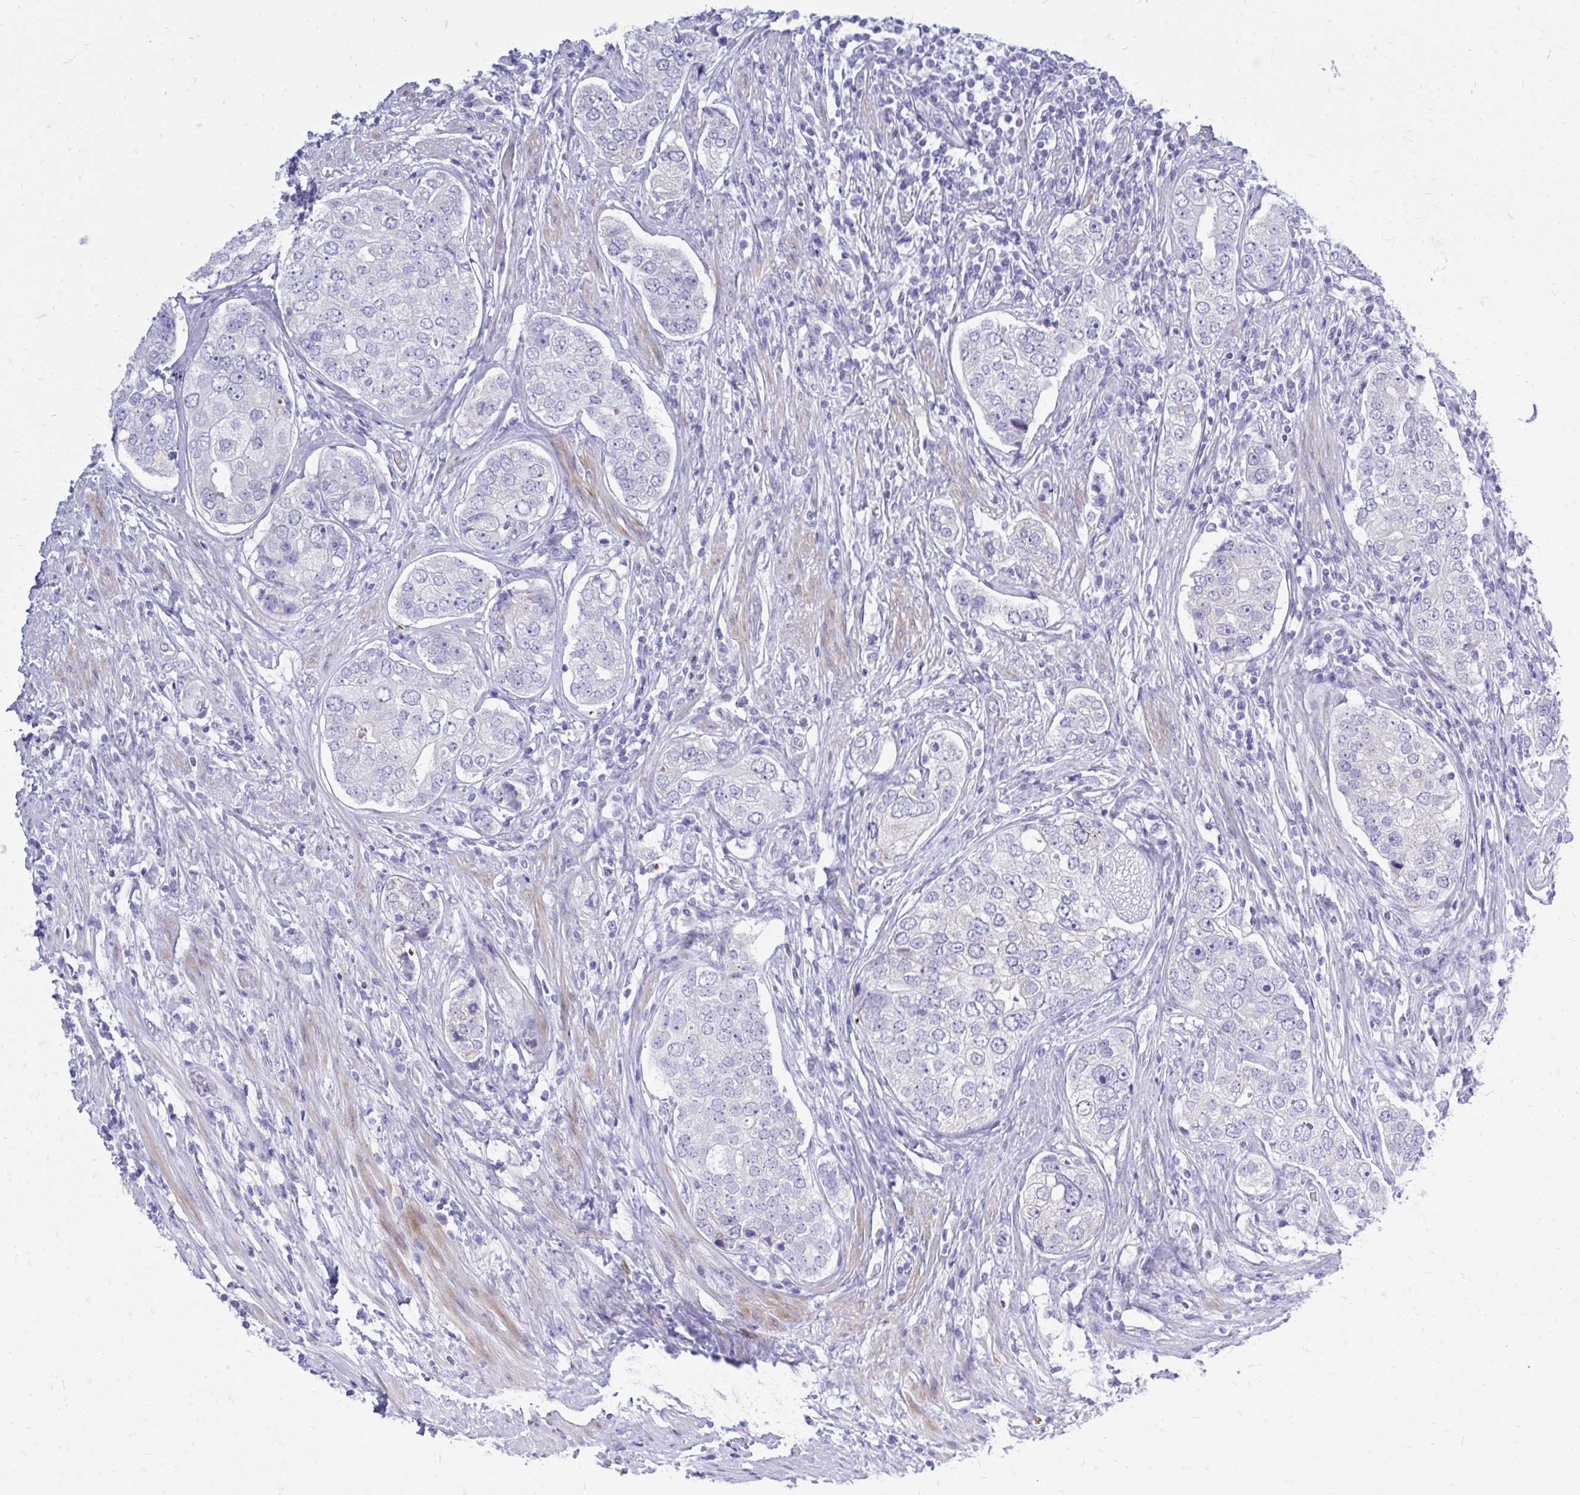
{"staining": {"intensity": "negative", "quantity": "none", "location": "none"}, "tissue": "prostate cancer", "cell_type": "Tumor cells", "image_type": "cancer", "snomed": [{"axis": "morphology", "description": "Adenocarcinoma, High grade"}, {"axis": "topography", "description": "Prostate"}], "caption": "Tumor cells show no significant staining in high-grade adenocarcinoma (prostate).", "gene": "GABRA1", "patient": {"sex": "male", "age": 60}}